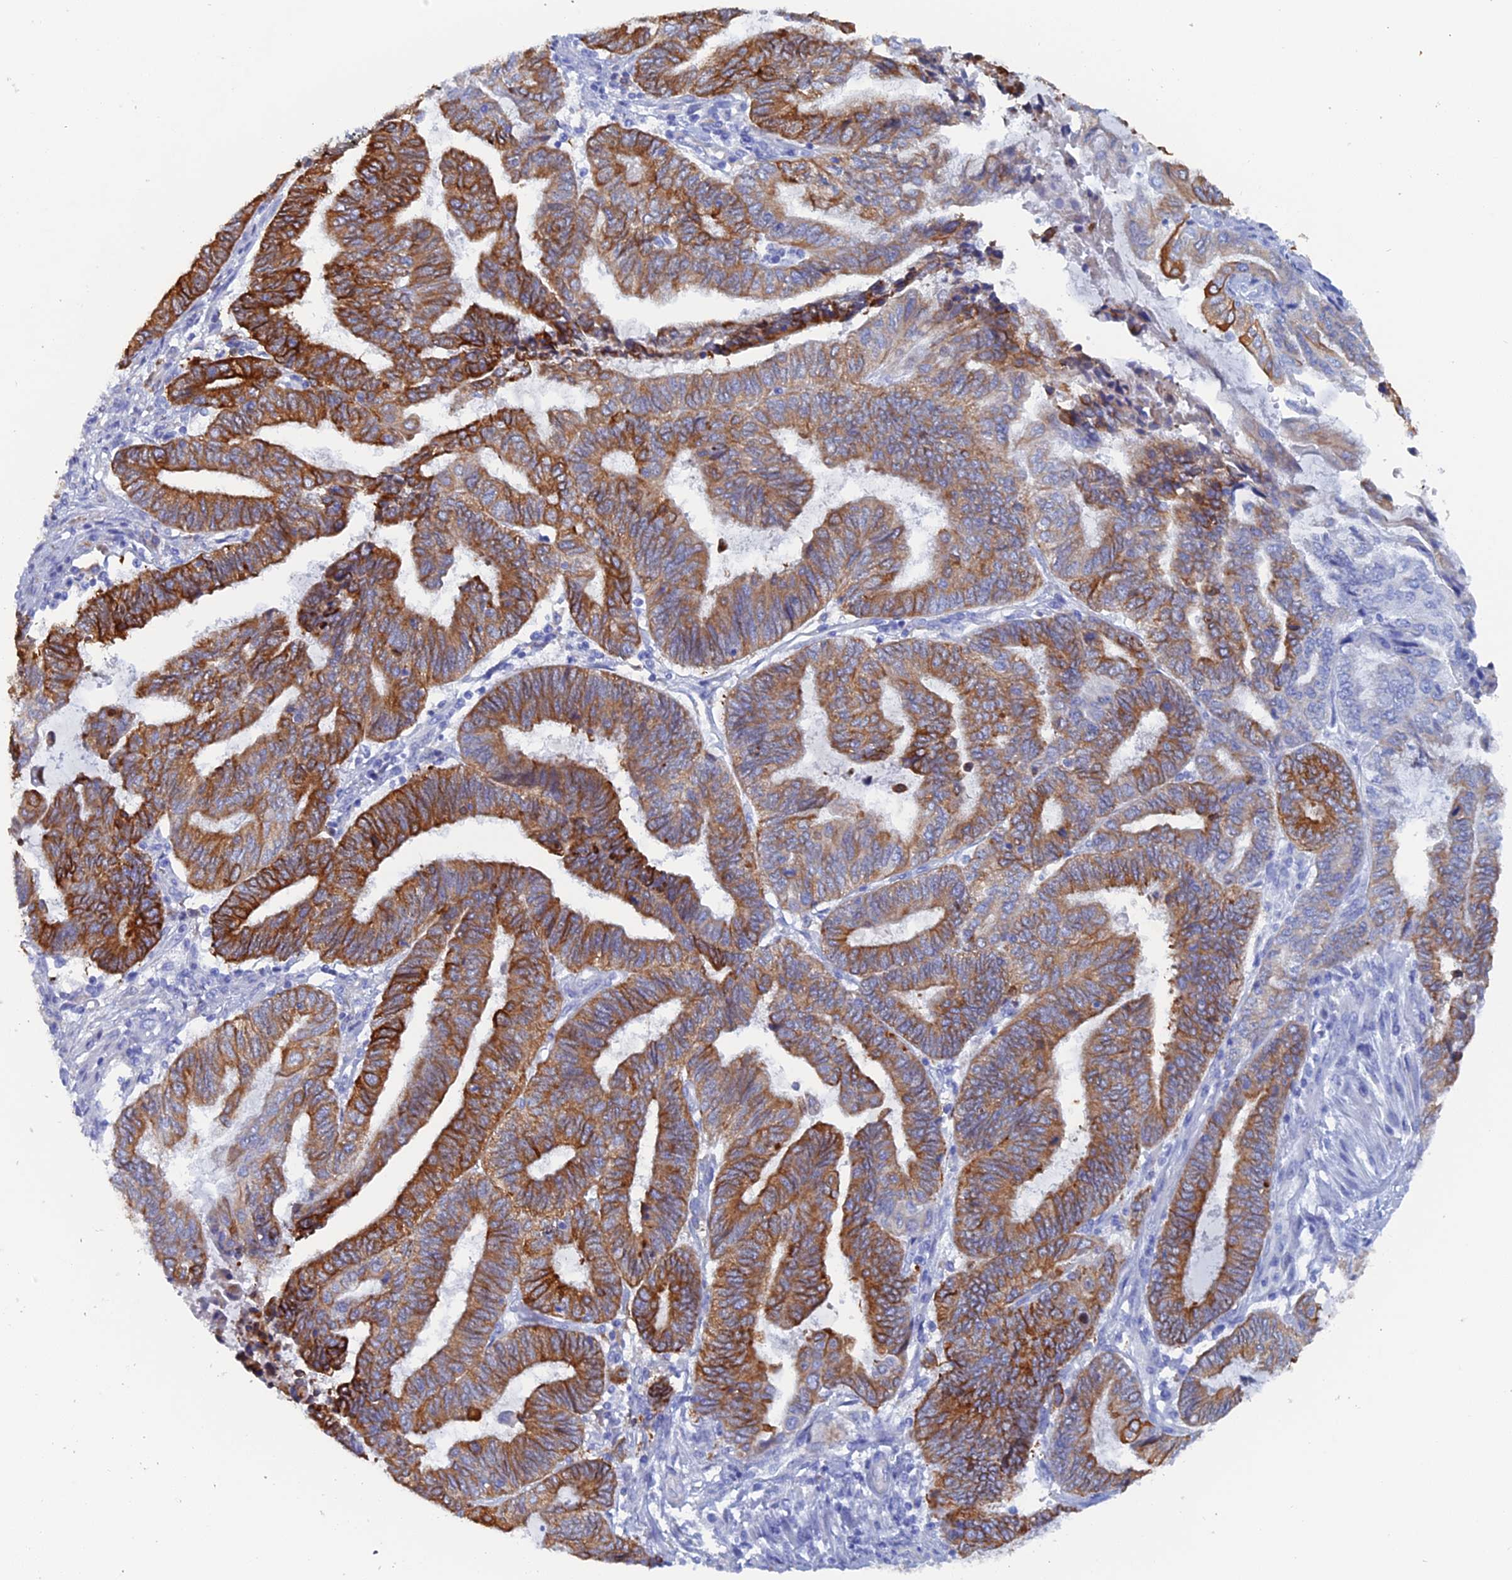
{"staining": {"intensity": "strong", "quantity": ">75%", "location": "cytoplasmic/membranous"}, "tissue": "endometrial cancer", "cell_type": "Tumor cells", "image_type": "cancer", "snomed": [{"axis": "morphology", "description": "Adenocarcinoma, NOS"}, {"axis": "topography", "description": "Uterus"}, {"axis": "topography", "description": "Endometrium"}], "caption": "This is an image of immunohistochemistry staining of adenocarcinoma (endometrial), which shows strong positivity in the cytoplasmic/membranous of tumor cells.", "gene": "COG7", "patient": {"sex": "female", "age": 70}}